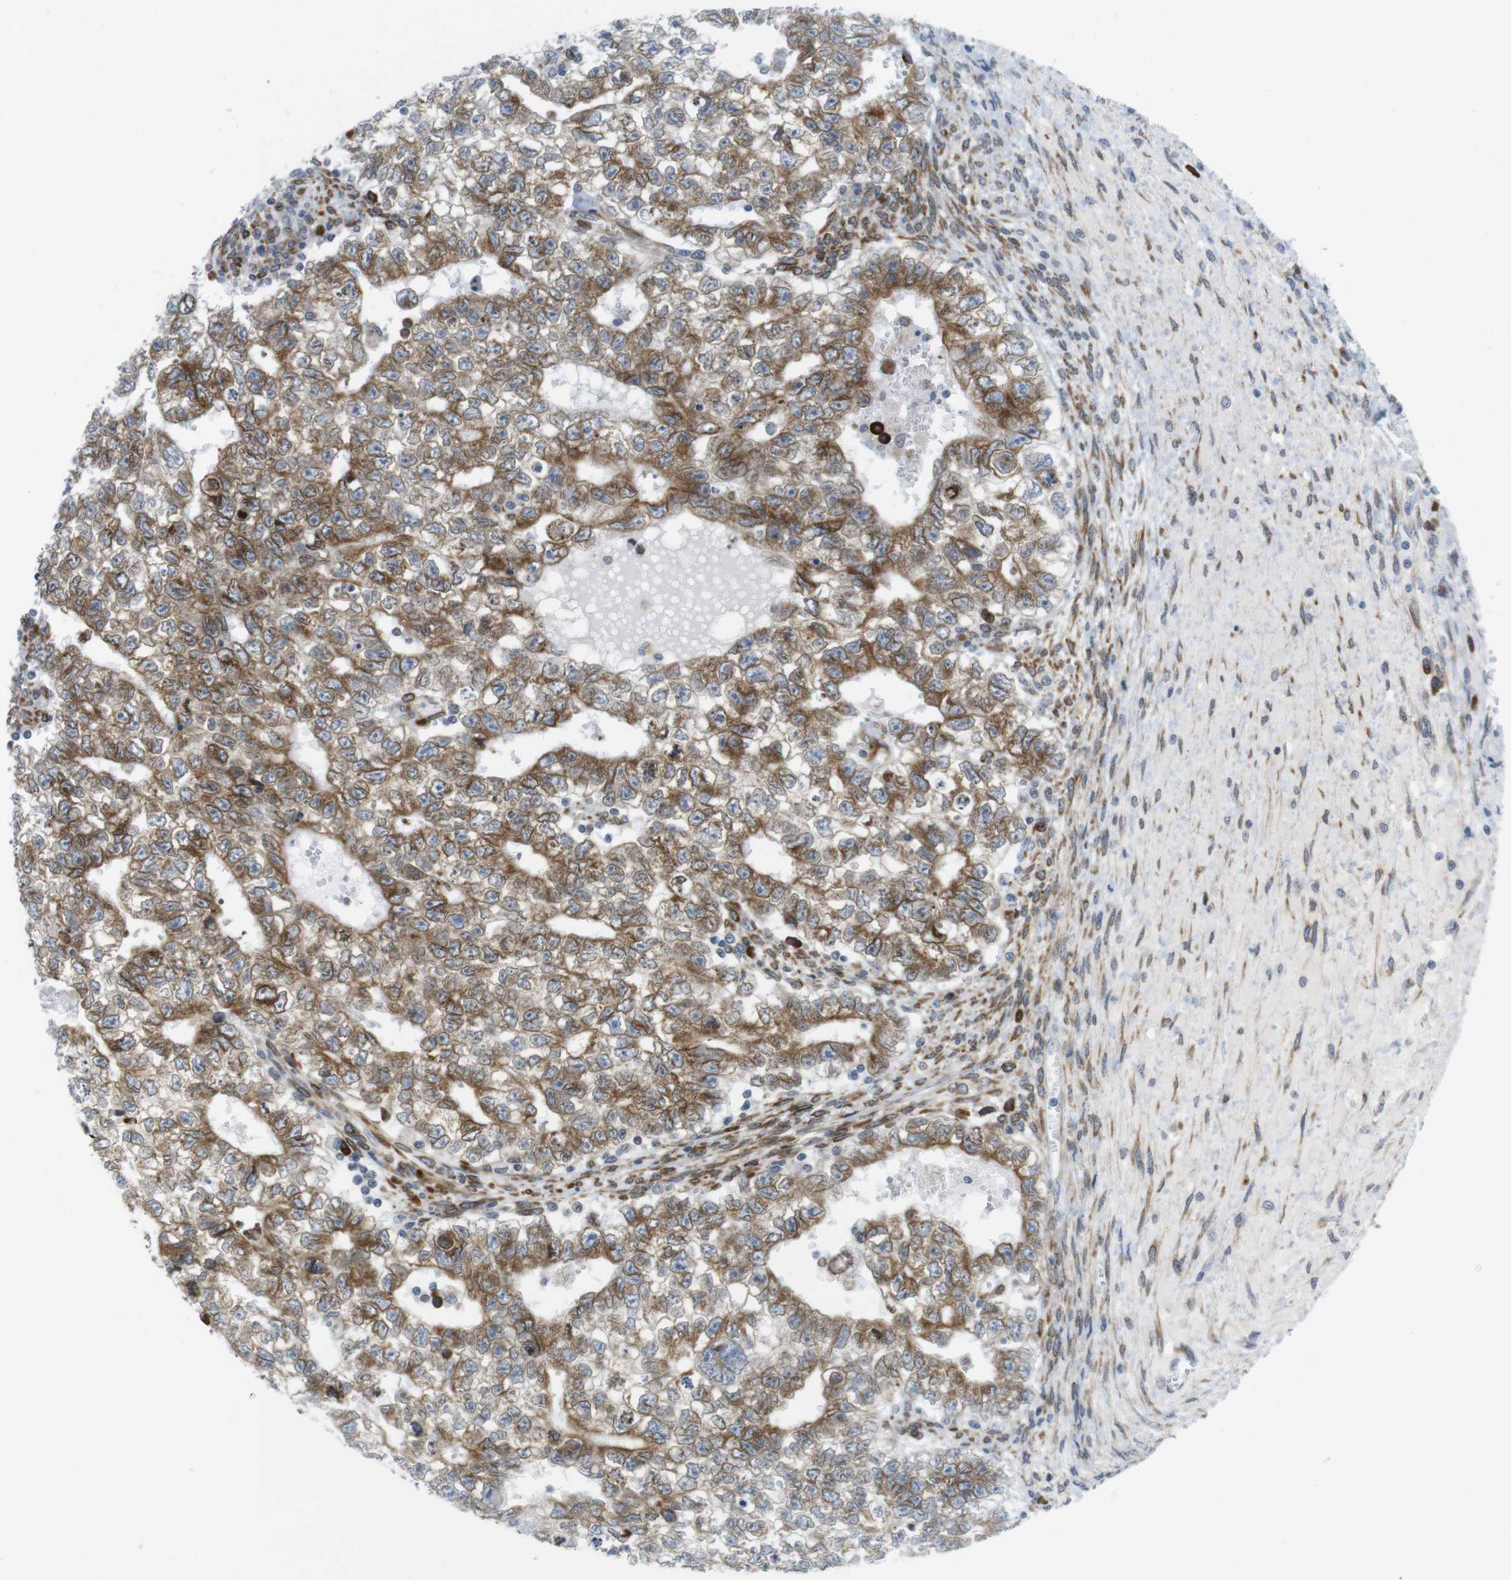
{"staining": {"intensity": "moderate", "quantity": ">75%", "location": "cytoplasmic/membranous"}, "tissue": "testis cancer", "cell_type": "Tumor cells", "image_type": "cancer", "snomed": [{"axis": "morphology", "description": "Seminoma, NOS"}, {"axis": "morphology", "description": "Carcinoma, Embryonal, NOS"}, {"axis": "topography", "description": "Testis"}], "caption": "This photomicrograph demonstrates IHC staining of human testis cancer (embryonal carcinoma), with medium moderate cytoplasmic/membranous positivity in approximately >75% of tumor cells.", "gene": "ERGIC3", "patient": {"sex": "male", "age": 38}}